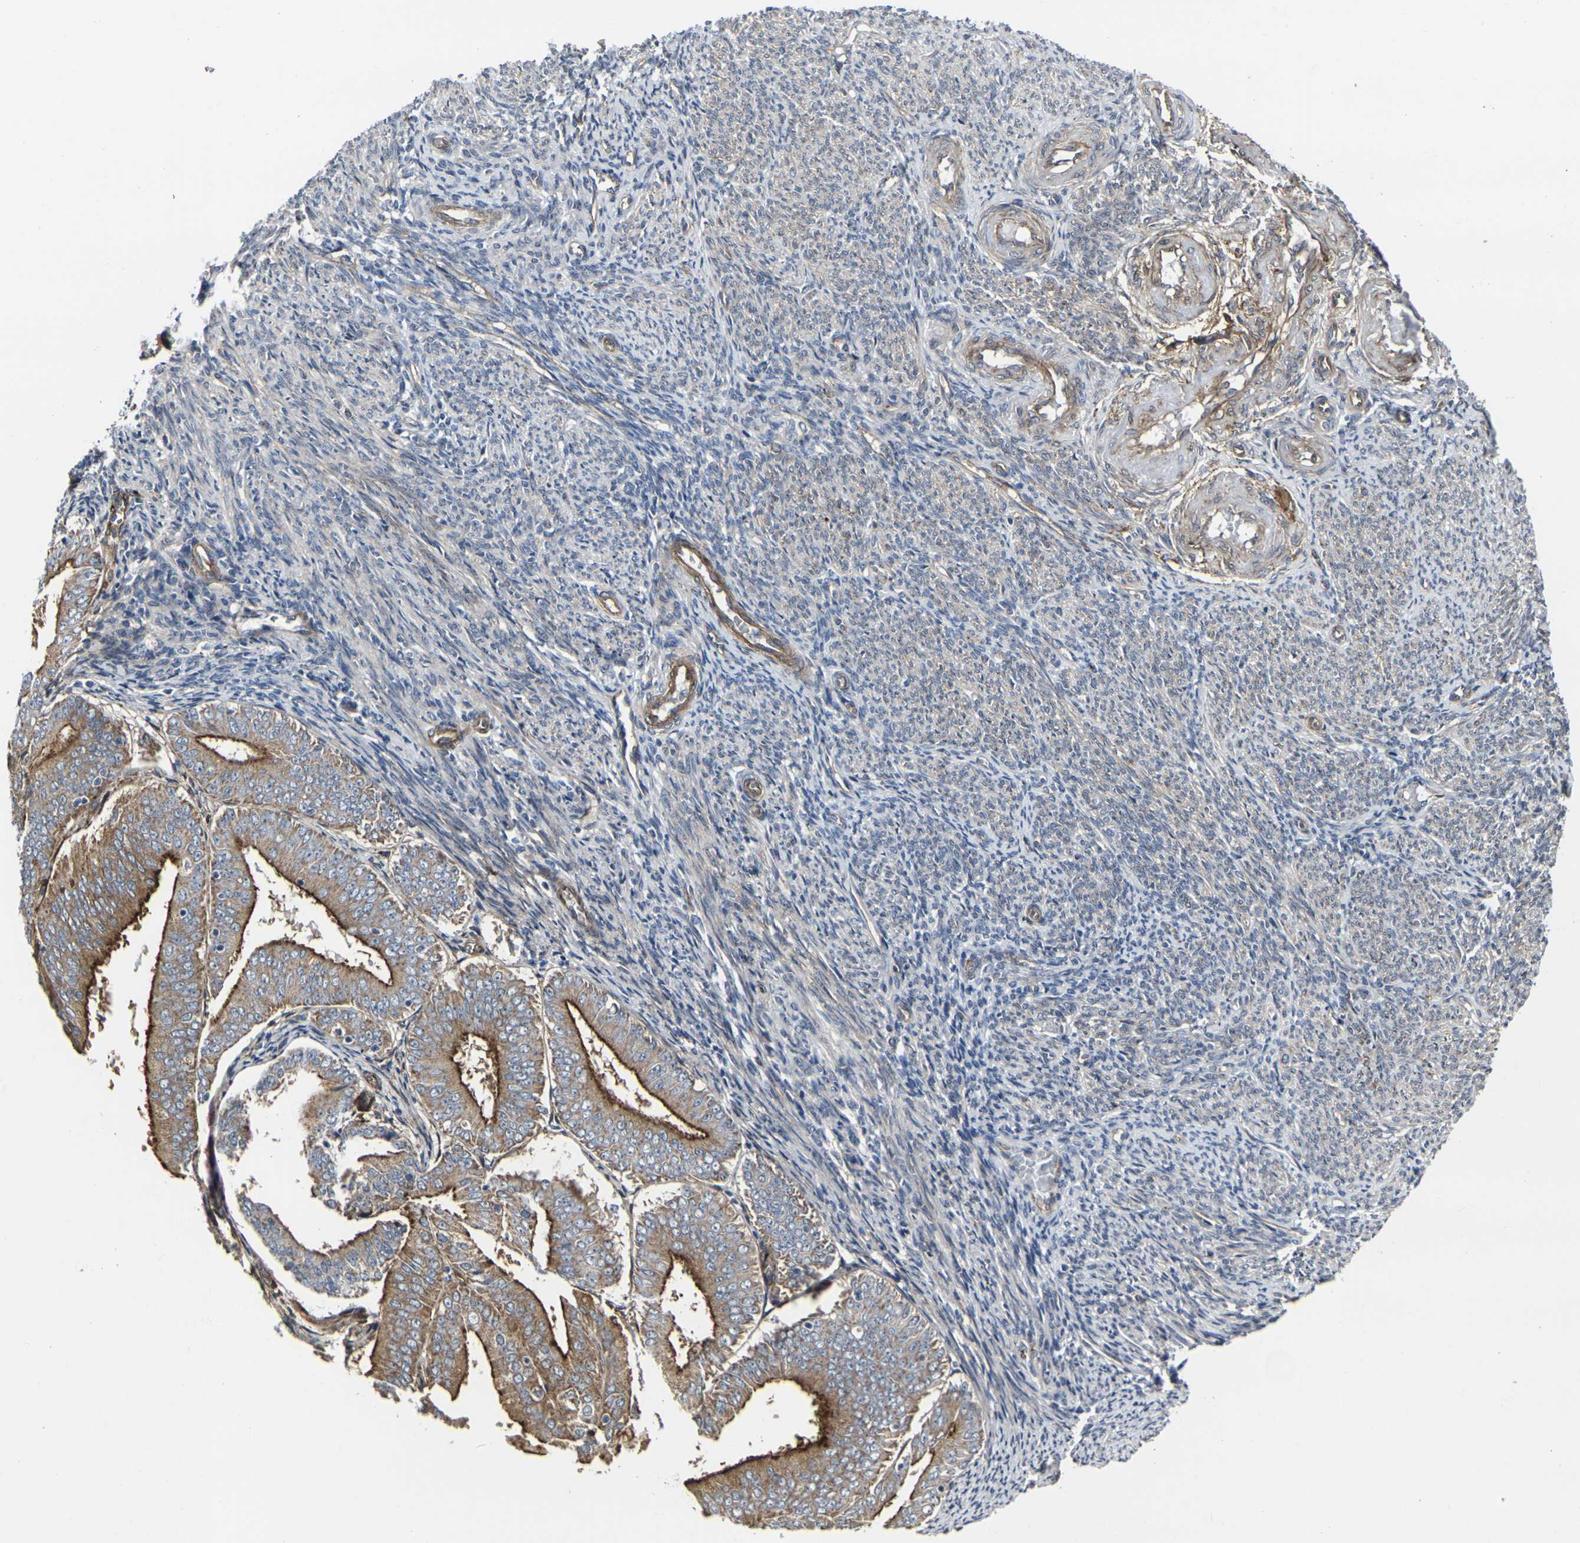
{"staining": {"intensity": "strong", "quantity": ">75%", "location": "cytoplasmic/membranous"}, "tissue": "endometrial cancer", "cell_type": "Tumor cells", "image_type": "cancer", "snomed": [{"axis": "morphology", "description": "Adenocarcinoma, NOS"}, {"axis": "topography", "description": "Endometrium"}], "caption": "An IHC photomicrograph of tumor tissue is shown. Protein staining in brown labels strong cytoplasmic/membranous positivity in endometrial cancer within tumor cells.", "gene": "MYOF", "patient": {"sex": "female", "age": 63}}